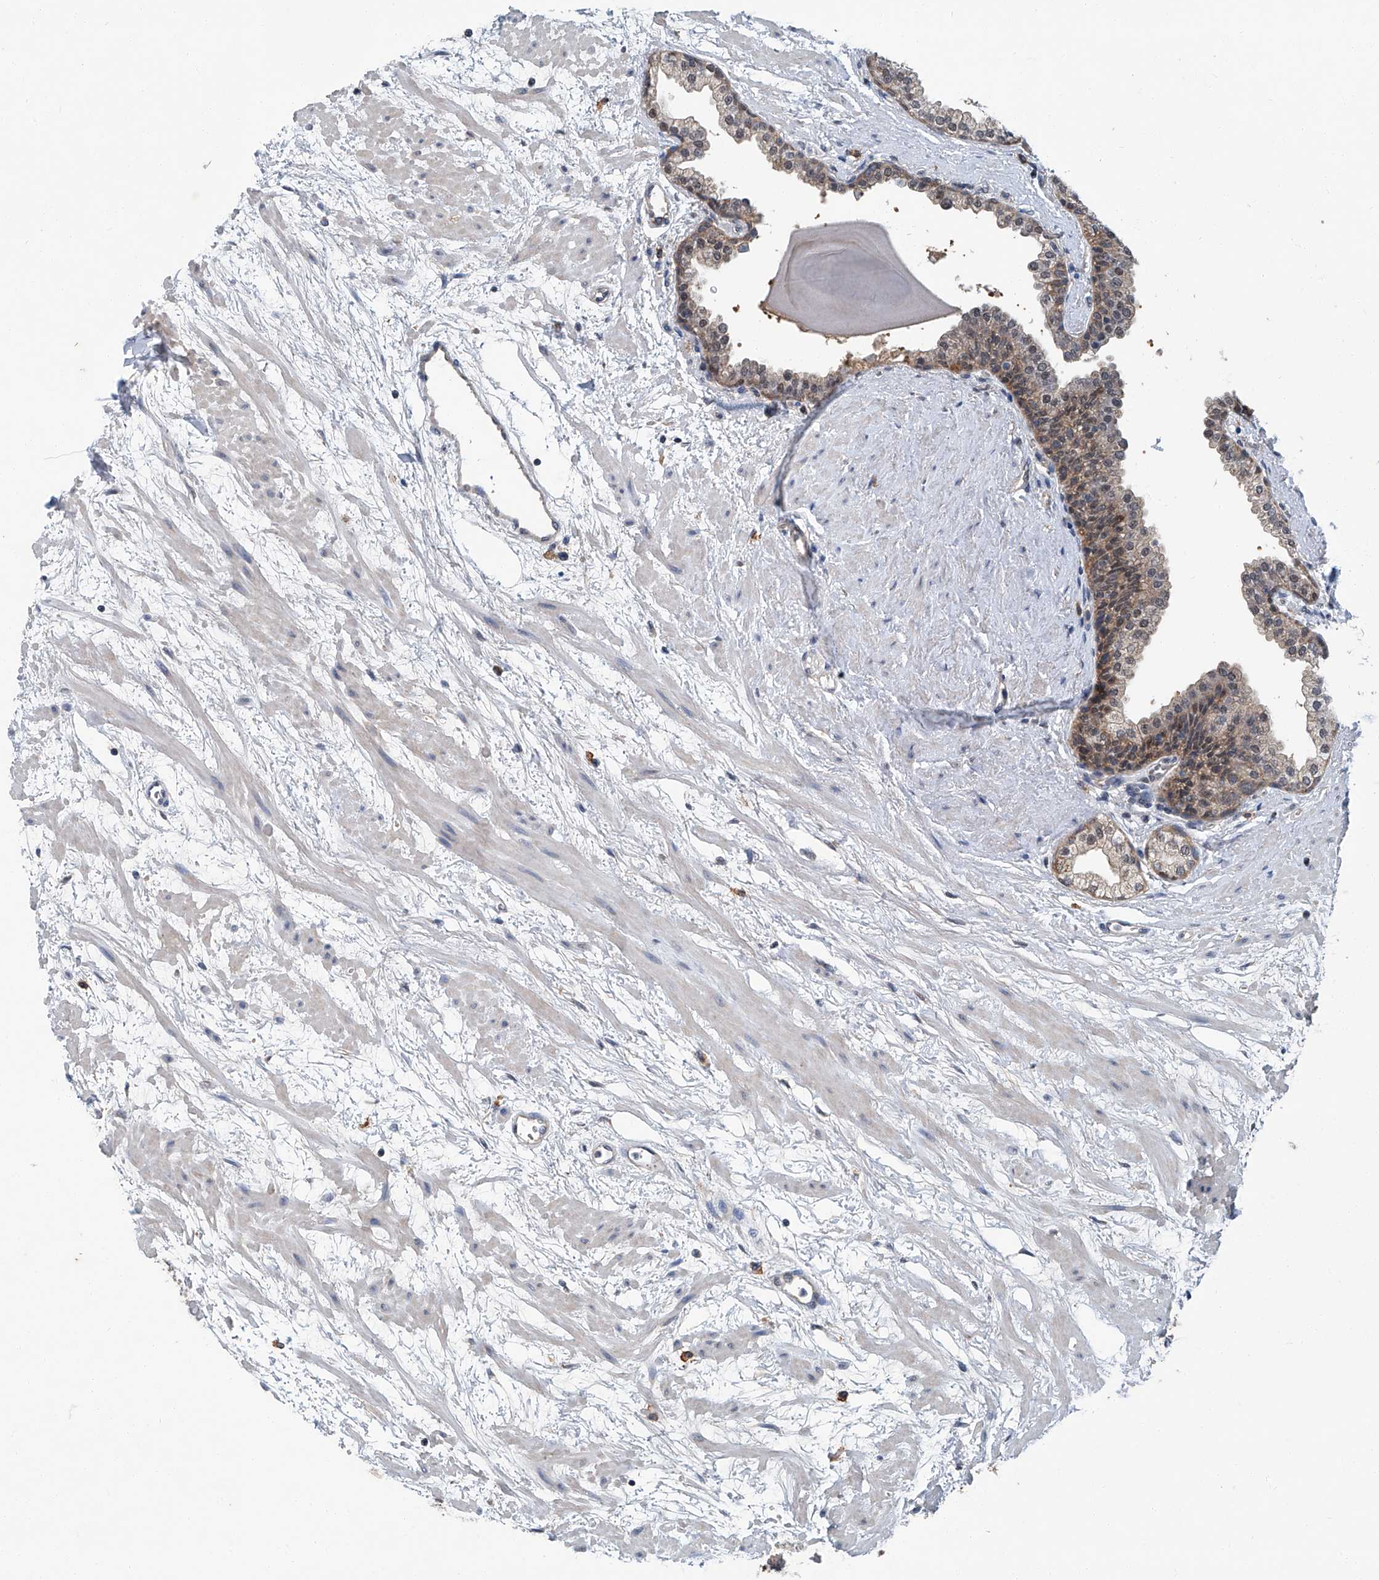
{"staining": {"intensity": "moderate", "quantity": ">75%", "location": "cytoplasmic/membranous,nuclear"}, "tissue": "prostate", "cell_type": "Glandular cells", "image_type": "normal", "snomed": [{"axis": "morphology", "description": "Normal tissue, NOS"}, {"axis": "topography", "description": "Prostate"}], "caption": "A brown stain labels moderate cytoplasmic/membranous,nuclear positivity of a protein in glandular cells of normal human prostate. Using DAB (brown) and hematoxylin (blue) stains, captured at high magnification using brightfield microscopy.", "gene": "CLK1", "patient": {"sex": "male", "age": 48}}